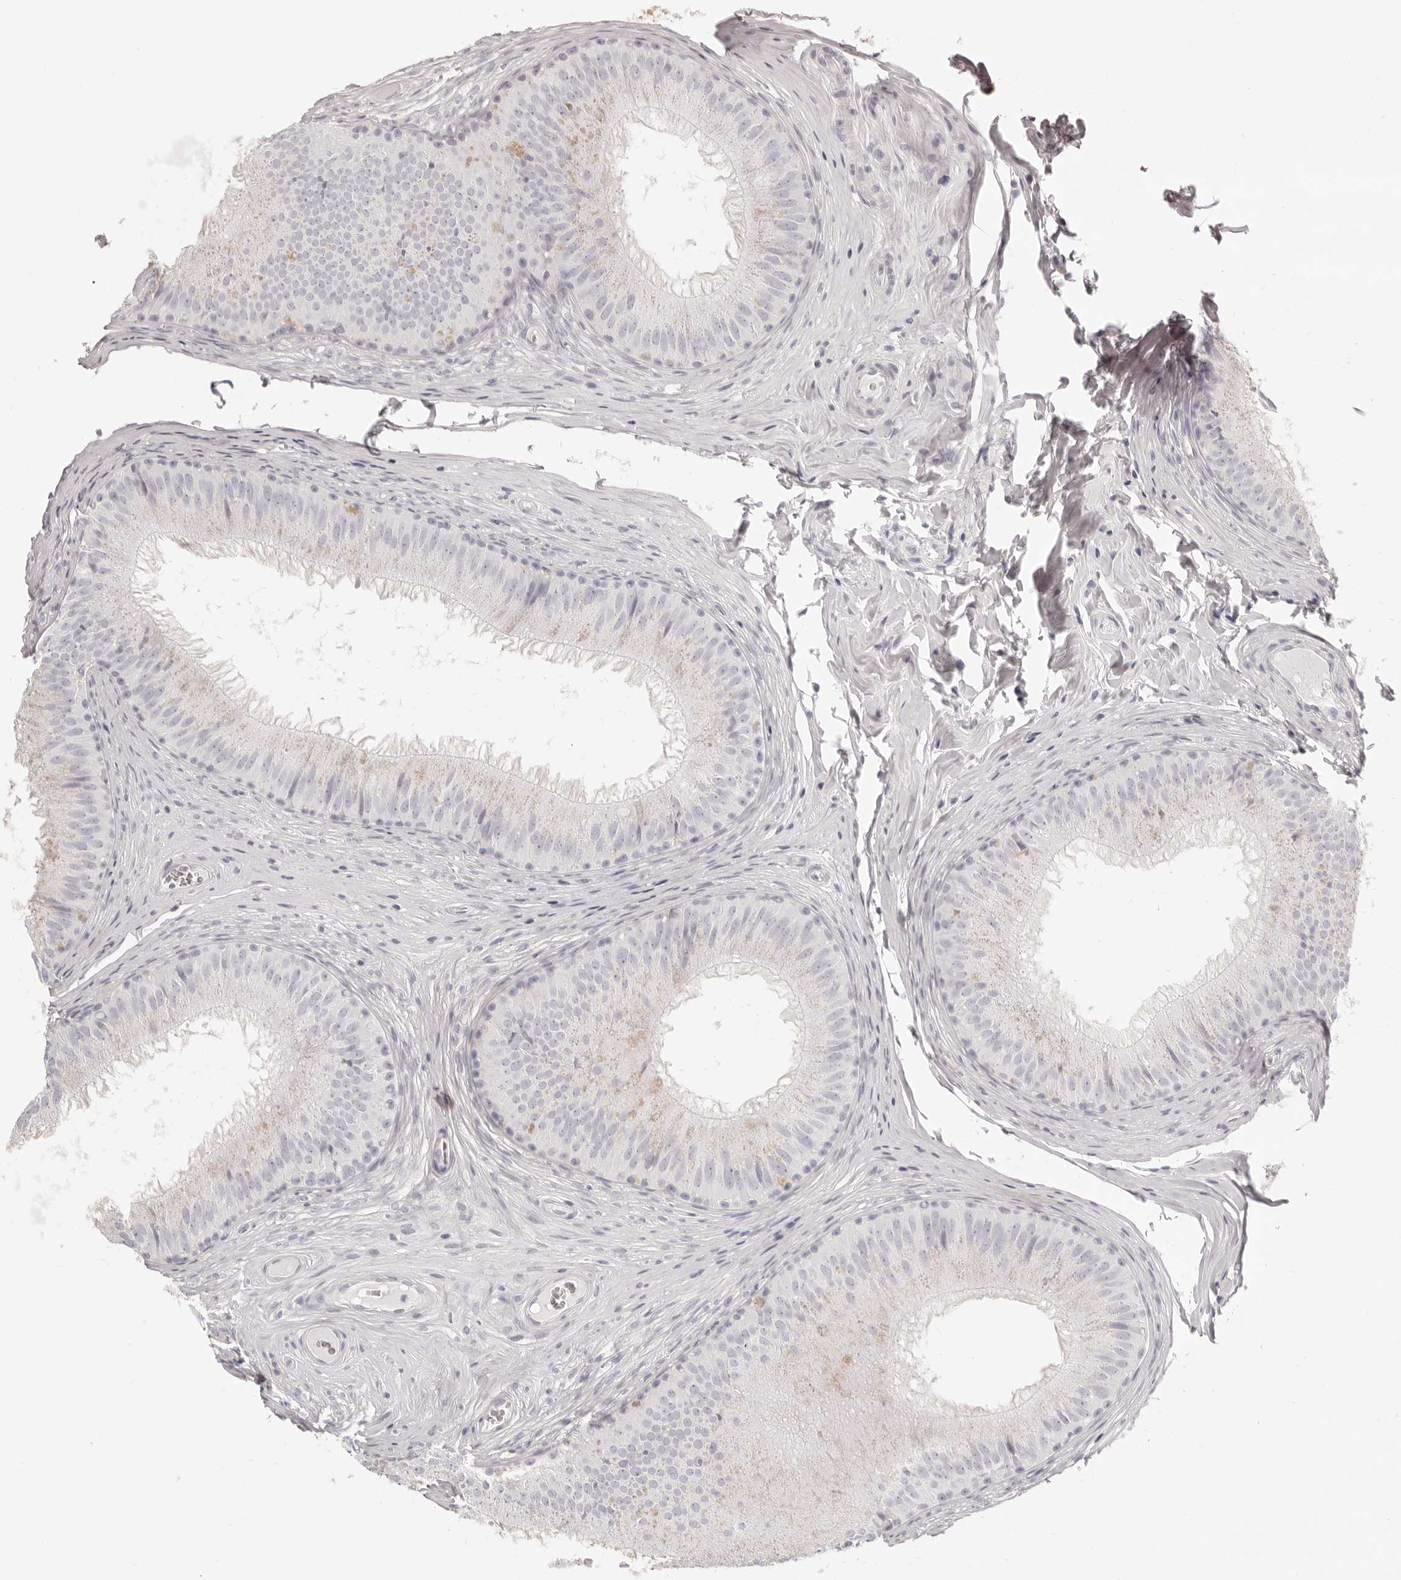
{"staining": {"intensity": "negative", "quantity": "none", "location": "none"}, "tissue": "epididymis", "cell_type": "Glandular cells", "image_type": "normal", "snomed": [{"axis": "morphology", "description": "Normal tissue, NOS"}, {"axis": "topography", "description": "Epididymis"}], "caption": "Image shows no protein positivity in glandular cells of benign epididymis.", "gene": "FABP1", "patient": {"sex": "male", "age": 32}}